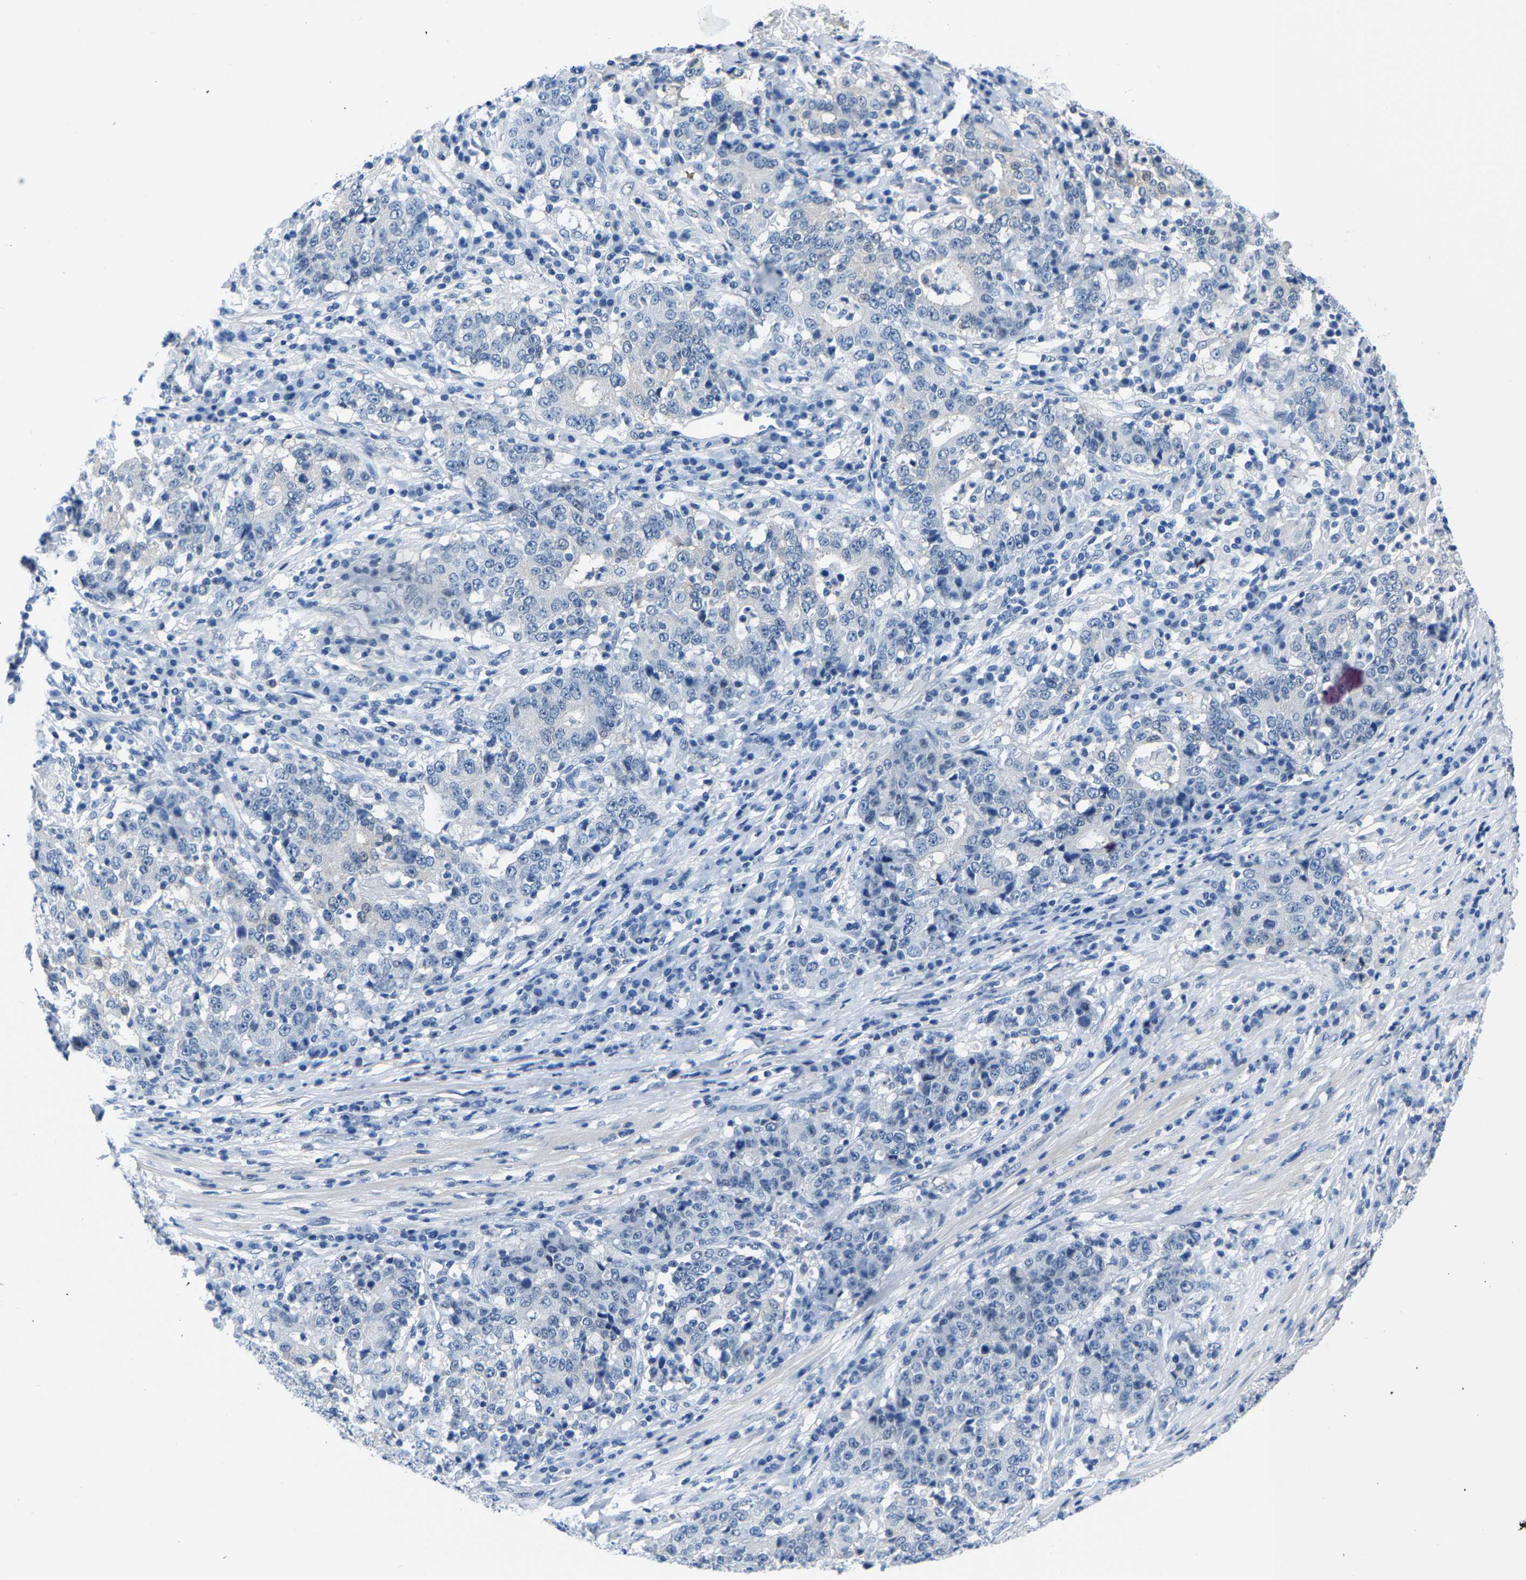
{"staining": {"intensity": "negative", "quantity": "none", "location": "none"}, "tissue": "stomach cancer", "cell_type": "Tumor cells", "image_type": "cancer", "snomed": [{"axis": "morphology", "description": "Adenocarcinoma, NOS"}, {"axis": "topography", "description": "Stomach"}], "caption": "Immunohistochemistry of human stomach cancer displays no expression in tumor cells.", "gene": "SSH3", "patient": {"sex": "male", "age": 59}}